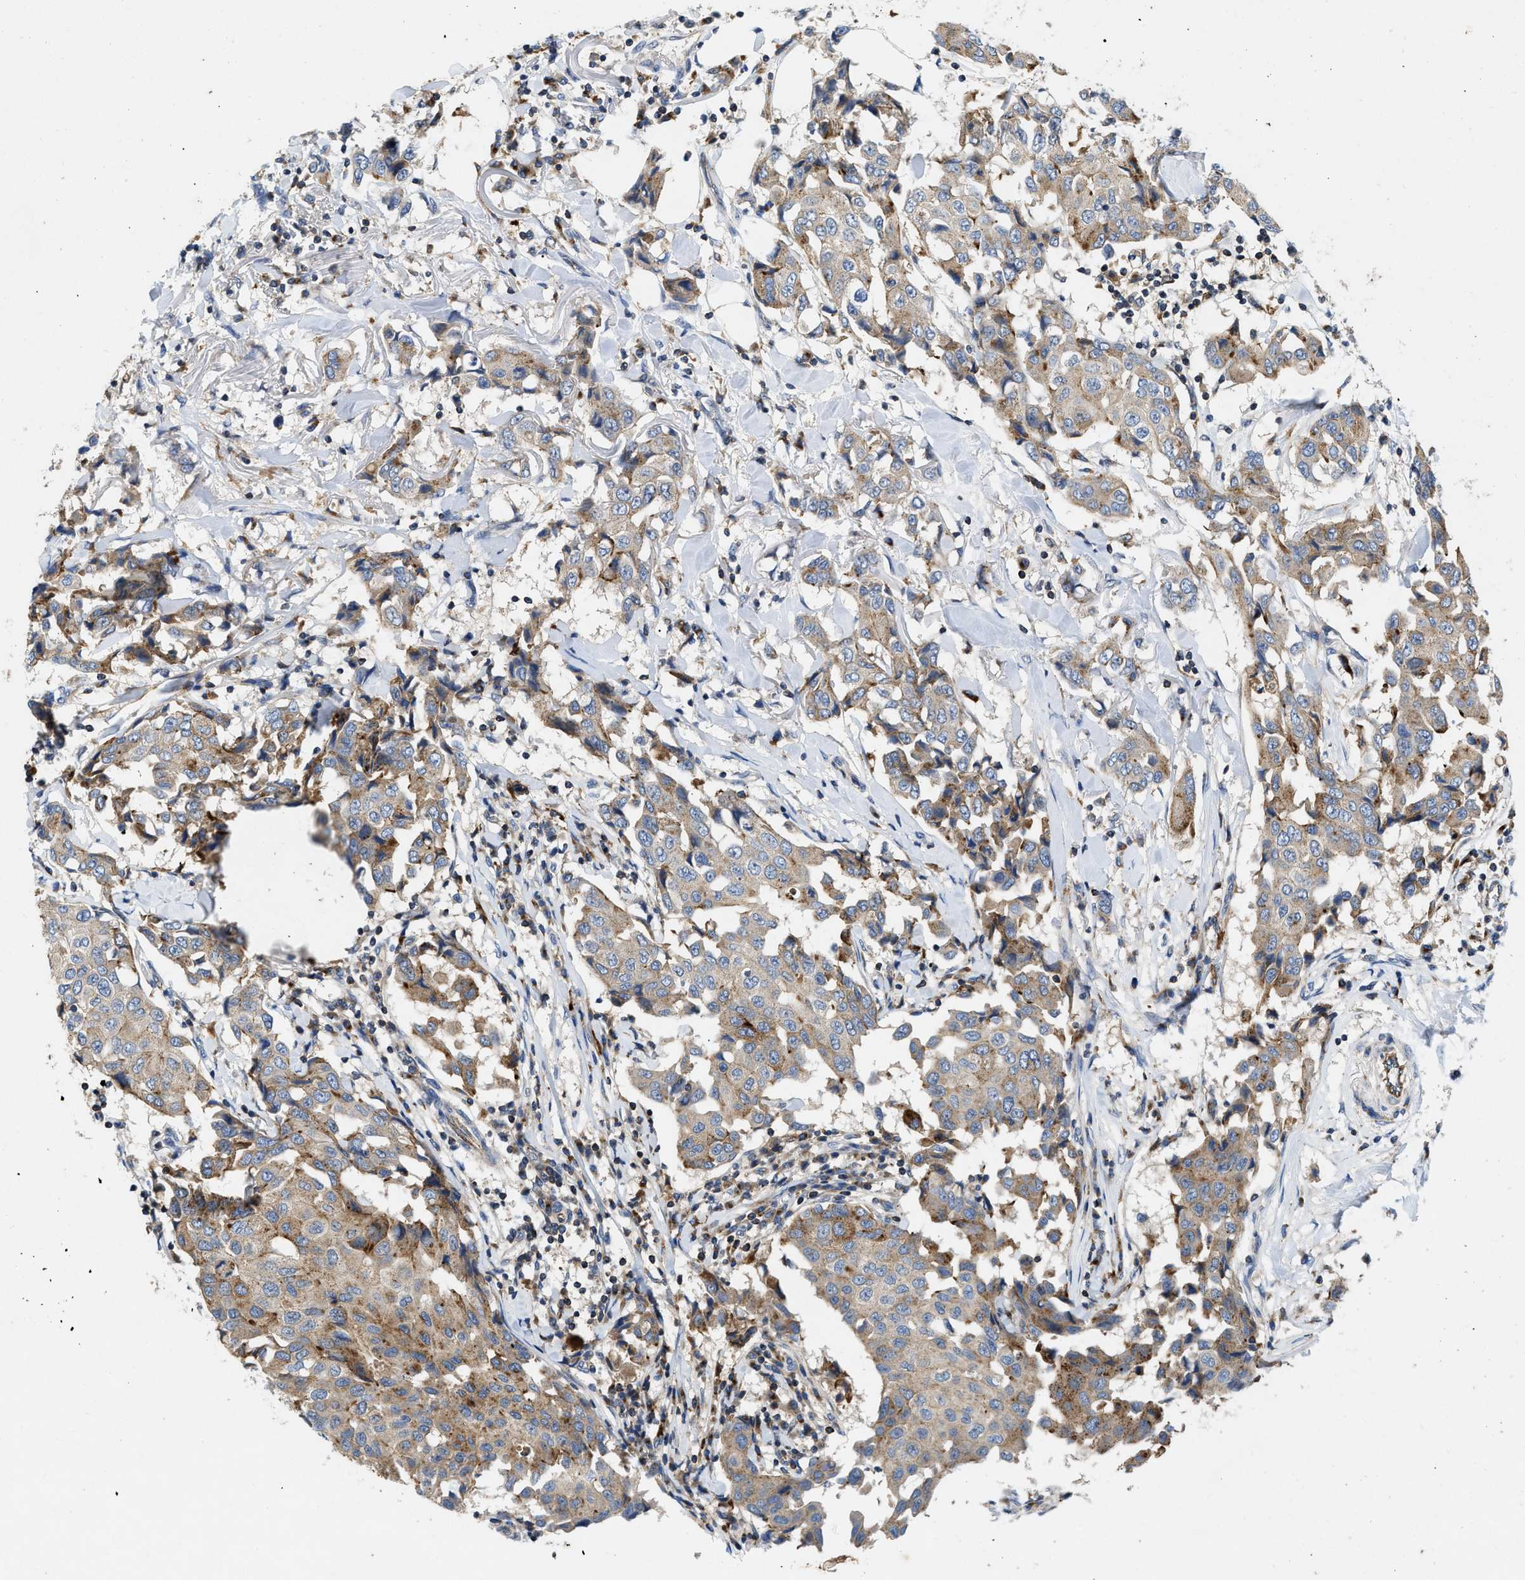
{"staining": {"intensity": "weak", "quantity": ">75%", "location": "cytoplasmic/membranous"}, "tissue": "breast cancer", "cell_type": "Tumor cells", "image_type": "cancer", "snomed": [{"axis": "morphology", "description": "Duct carcinoma"}, {"axis": "topography", "description": "Breast"}], "caption": "The histopathology image reveals immunohistochemical staining of breast cancer (invasive ductal carcinoma). There is weak cytoplasmic/membranous staining is seen in approximately >75% of tumor cells.", "gene": "ENPP4", "patient": {"sex": "female", "age": 80}}